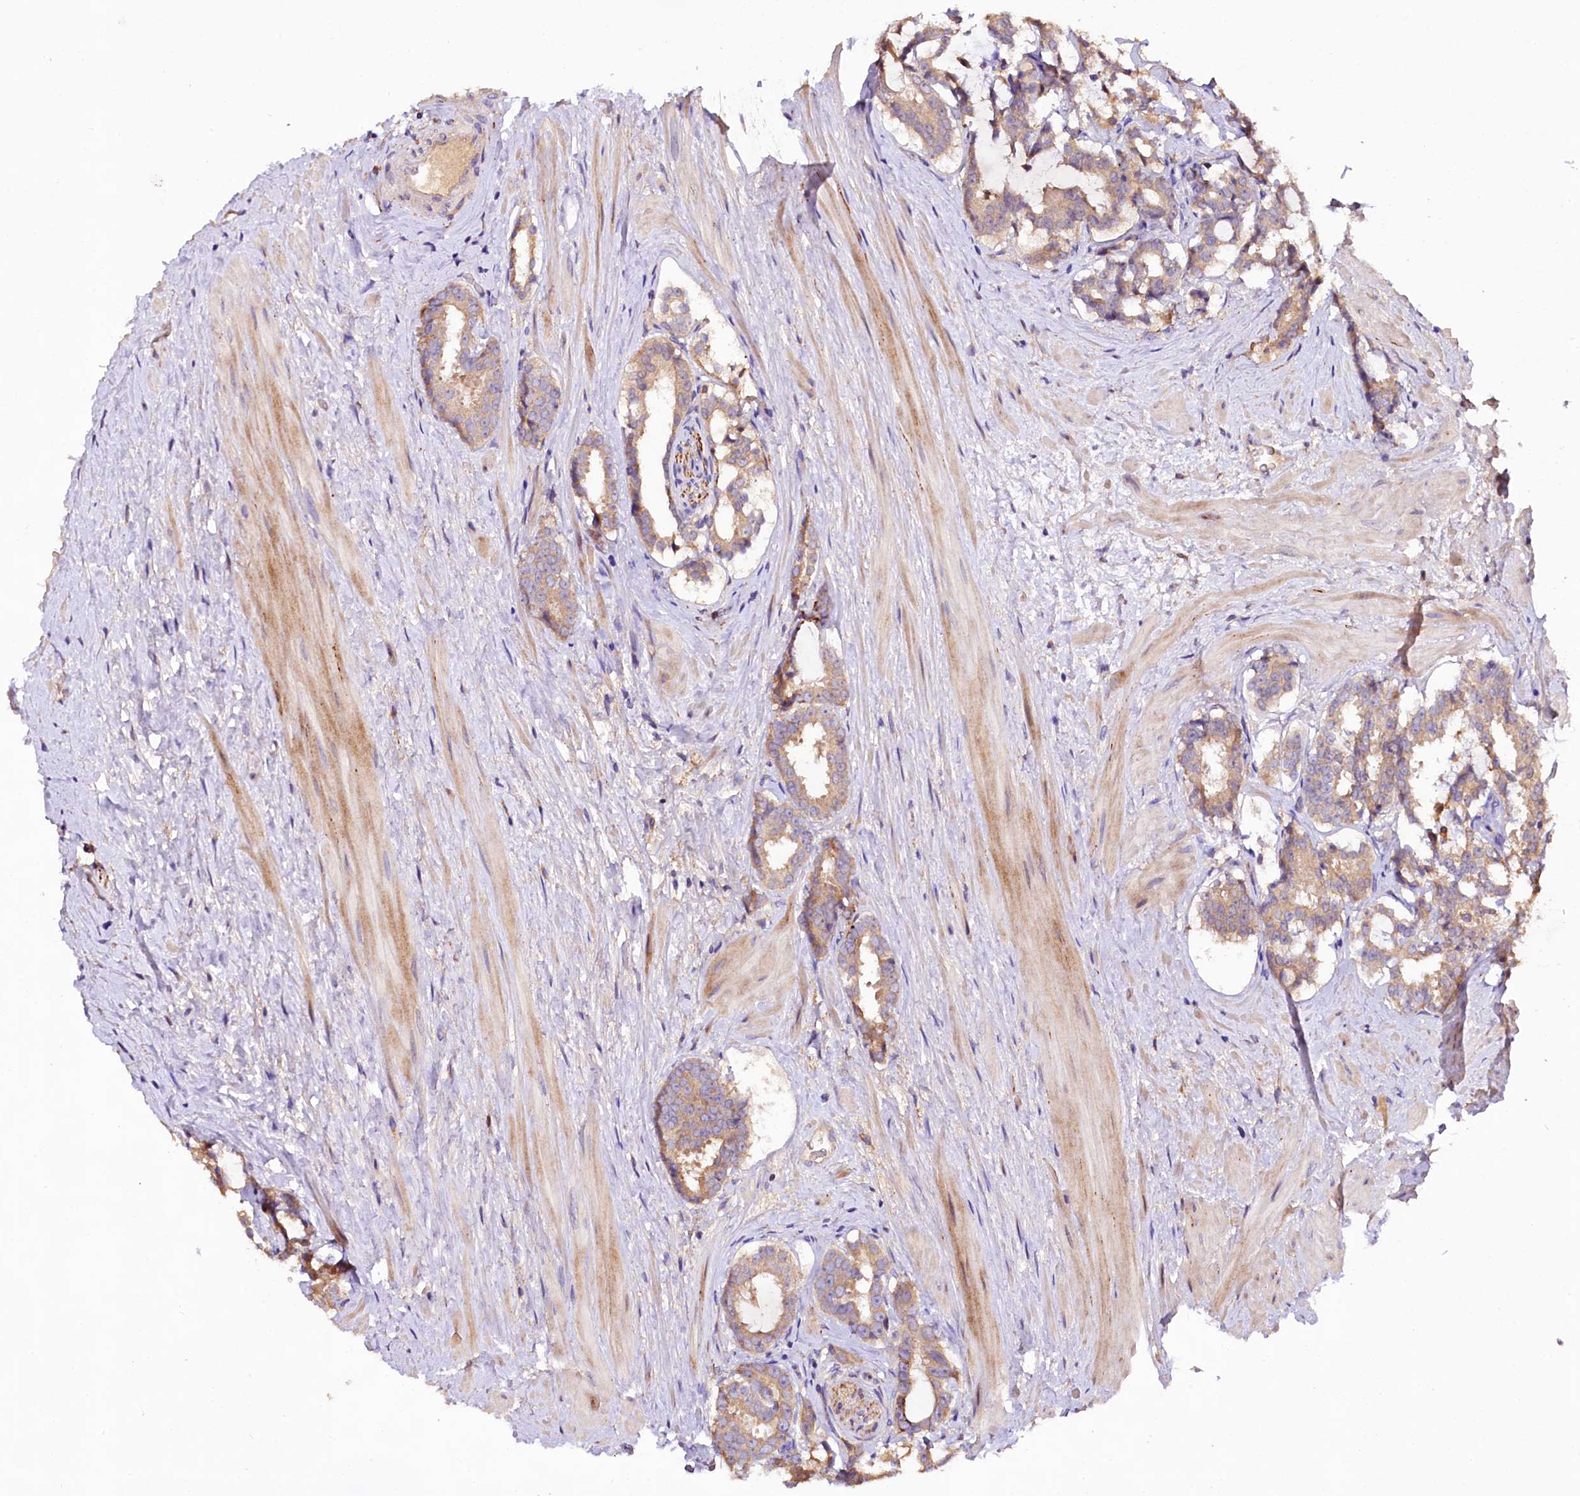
{"staining": {"intensity": "weak", "quantity": ">75%", "location": "cytoplasmic/membranous"}, "tissue": "prostate cancer", "cell_type": "Tumor cells", "image_type": "cancer", "snomed": [{"axis": "morphology", "description": "Adenocarcinoma, High grade"}, {"axis": "topography", "description": "Prostate"}], "caption": "High-grade adenocarcinoma (prostate) stained with a brown dye displays weak cytoplasmic/membranous positive staining in approximately >75% of tumor cells.", "gene": "DMXL2", "patient": {"sex": "male", "age": 58}}